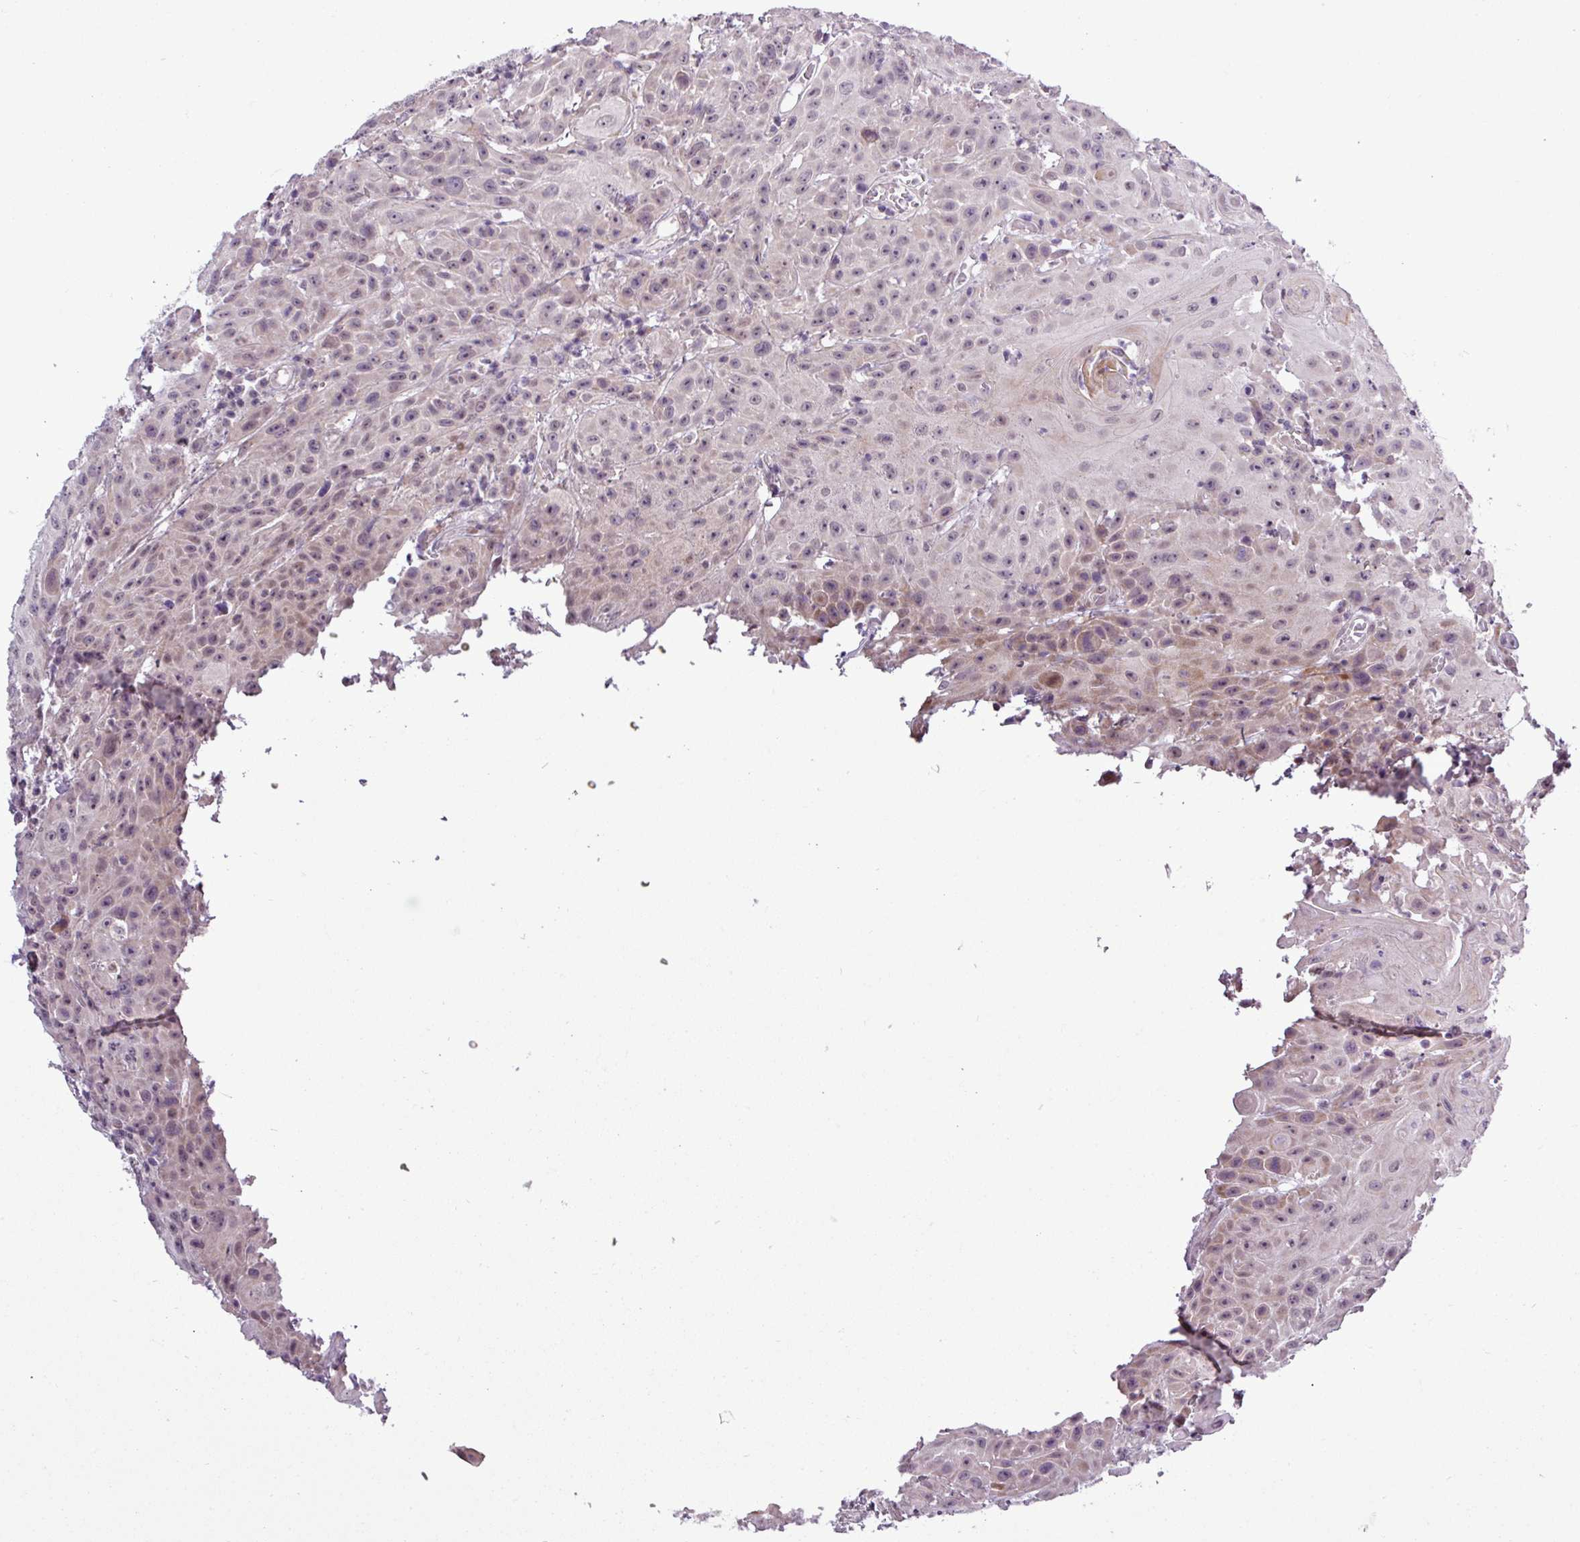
{"staining": {"intensity": "weak", "quantity": "25%-75%", "location": "nuclear"}, "tissue": "head and neck cancer", "cell_type": "Tumor cells", "image_type": "cancer", "snomed": [{"axis": "morphology", "description": "Squamous cell carcinoma, NOS"}, {"axis": "topography", "description": "Skin"}, {"axis": "topography", "description": "Head-Neck"}], "caption": "Head and neck squamous cell carcinoma stained with a protein marker shows weak staining in tumor cells.", "gene": "GPT2", "patient": {"sex": "male", "age": 80}}